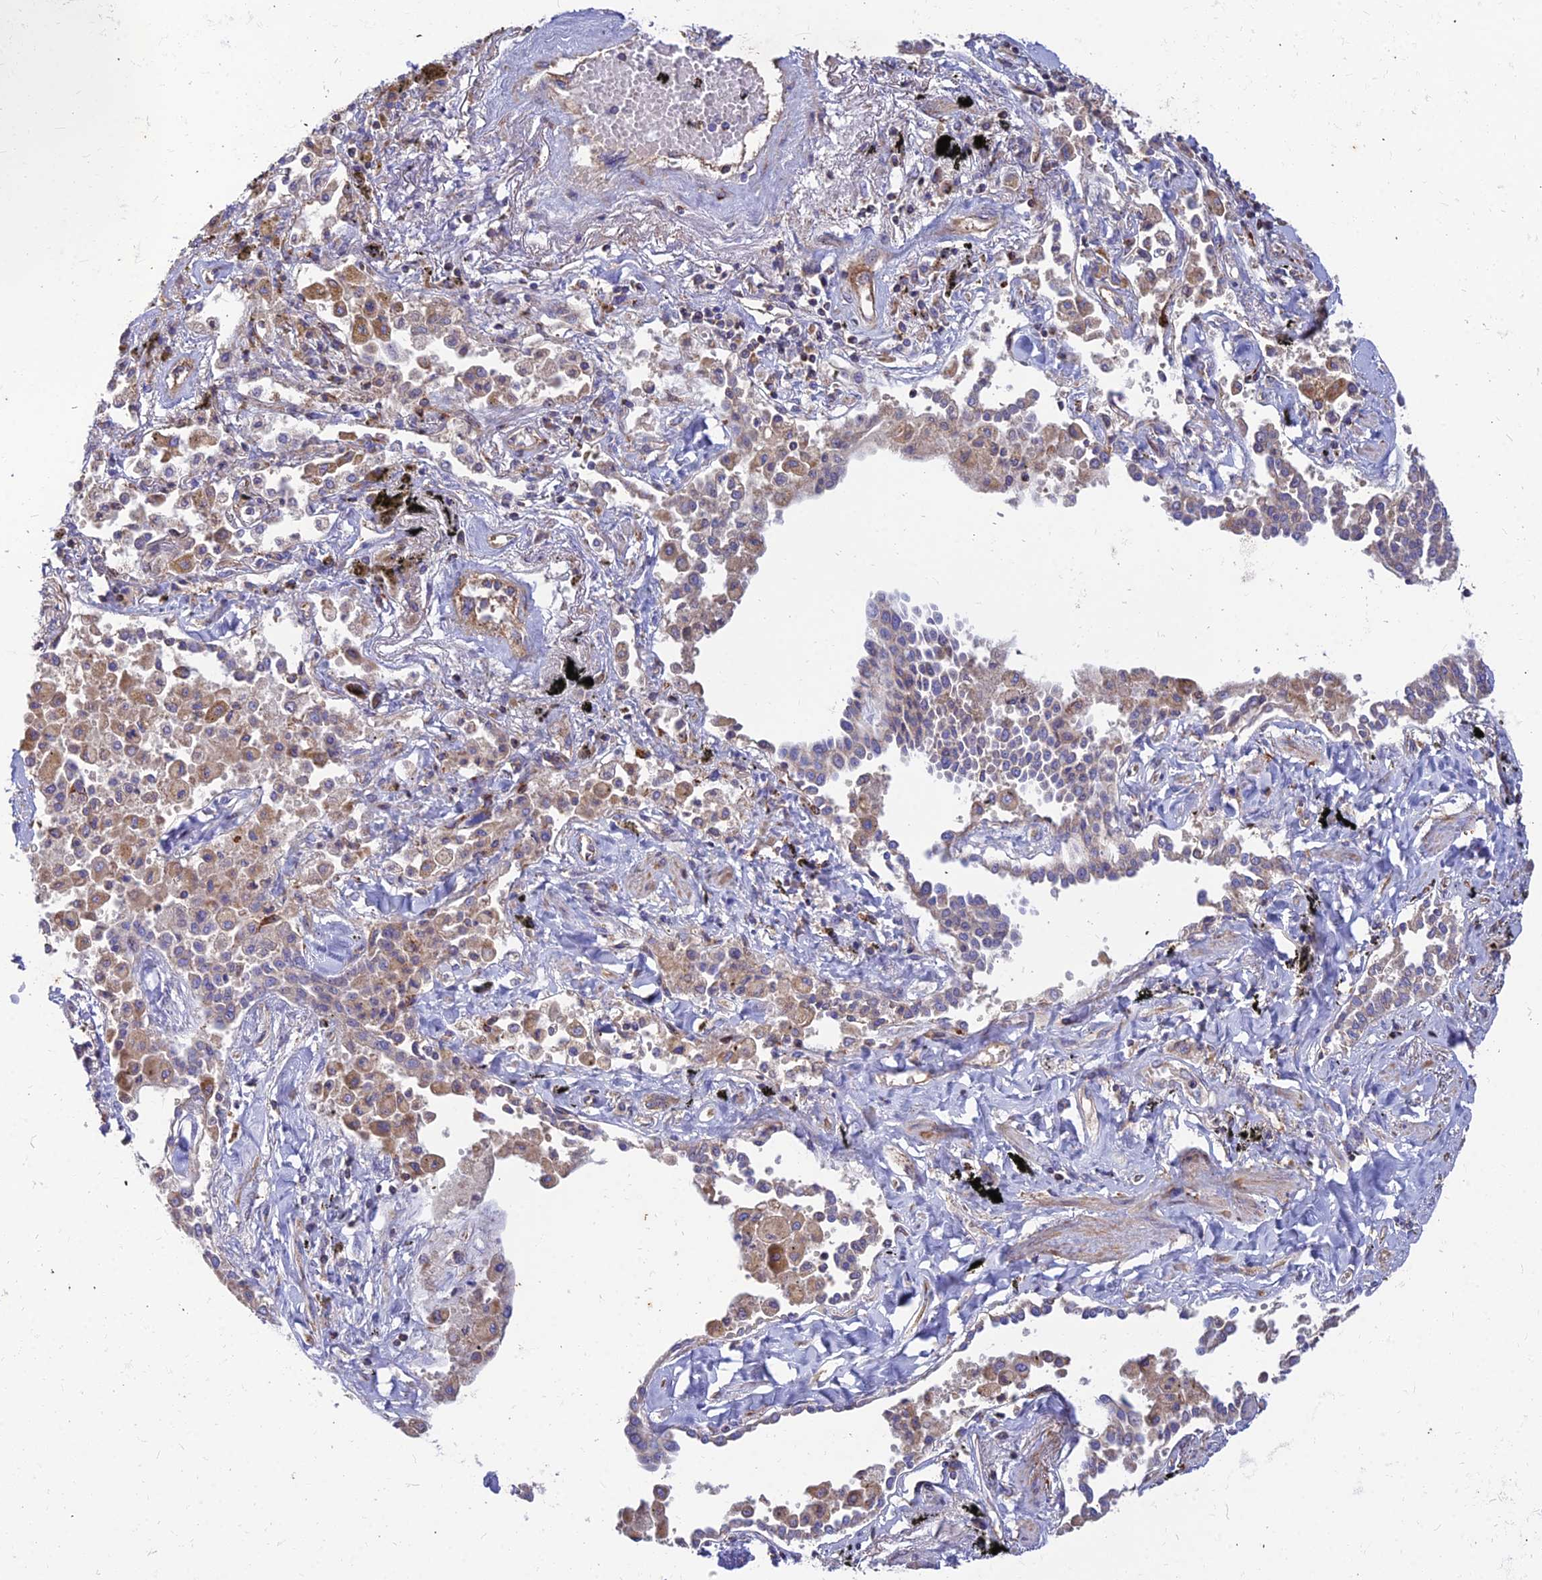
{"staining": {"intensity": "weak", "quantity": "<25%", "location": "cytoplasmic/membranous"}, "tissue": "lung cancer", "cell_type": "Tumor cells", "image_type": "cancer", "snomed": [{"axis": "morphology", "description": "Adenocarcinoma, NOS"}, {"axis": "topography", "description": "Lung"}], "caption": "This is a photomicrograph of immunohistochemistry (IHC) staining of lung cancer, which shows no expression in tumor cells.", "gene": "ASPHD1", "patient": {"sex": "male", "age": 67}}